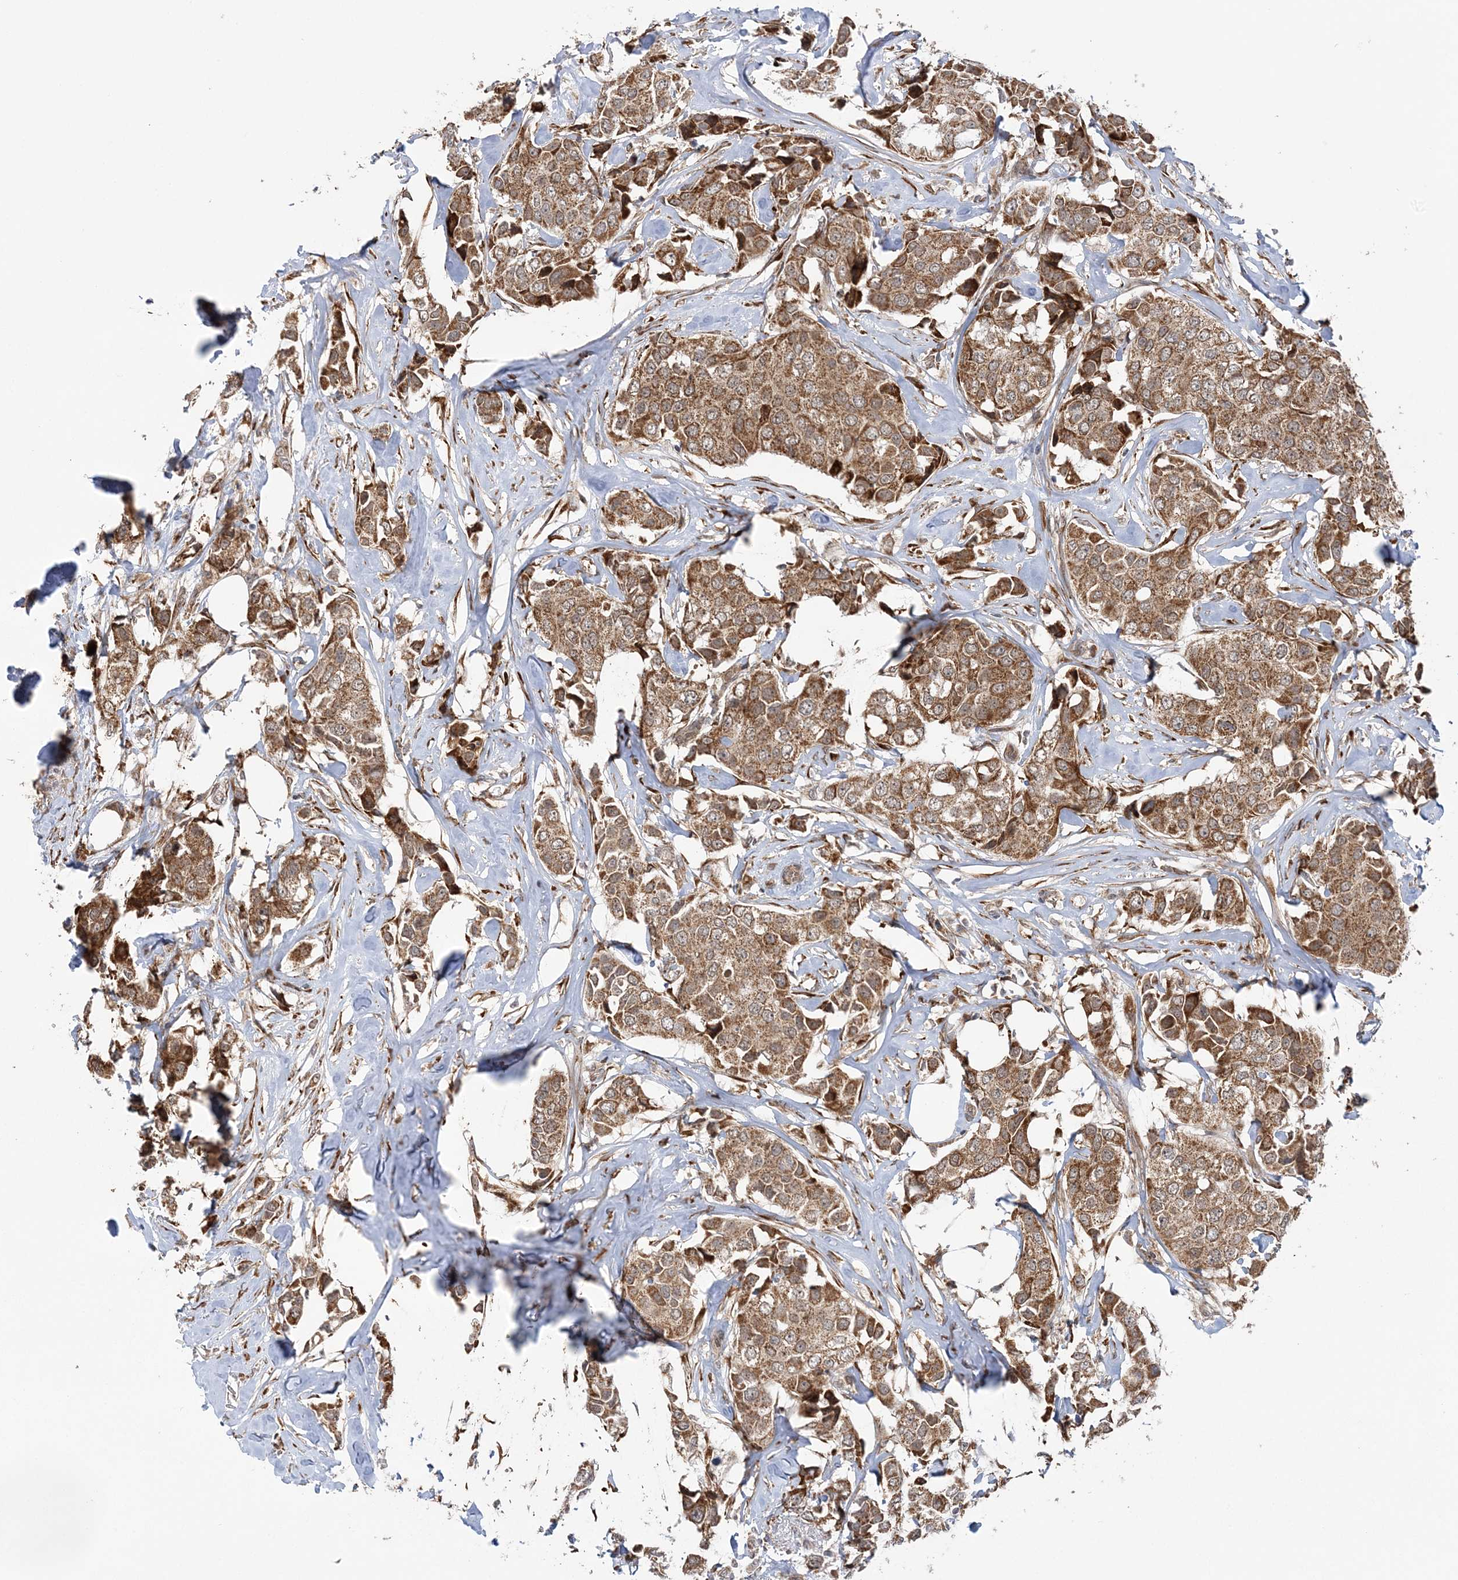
{"staining": {"intensity": "moderate", "quantity": ">75%", "location": "cytoplasmic/membranous"}, "tissue": "breast cancer", "cell_type": "Tumor cells", "image_type": "cancer", "snomed": [{"axis": "morphology", "description": "Duct carcinoma"}, {"axis": "topography", "description": "Breast"}], "caption": "An immunohistochemistry (IHC) histopathology image of neoplastic tissue is shown. Protein staining in brown shows moderate cytoplasmic/membranous positivity in breast cancer within tumor cells. The protein is shown in brown color, while the nuclei are stained blue.", "gene": "MRPL47", "patient": {"sex": "female", "age": 80}}